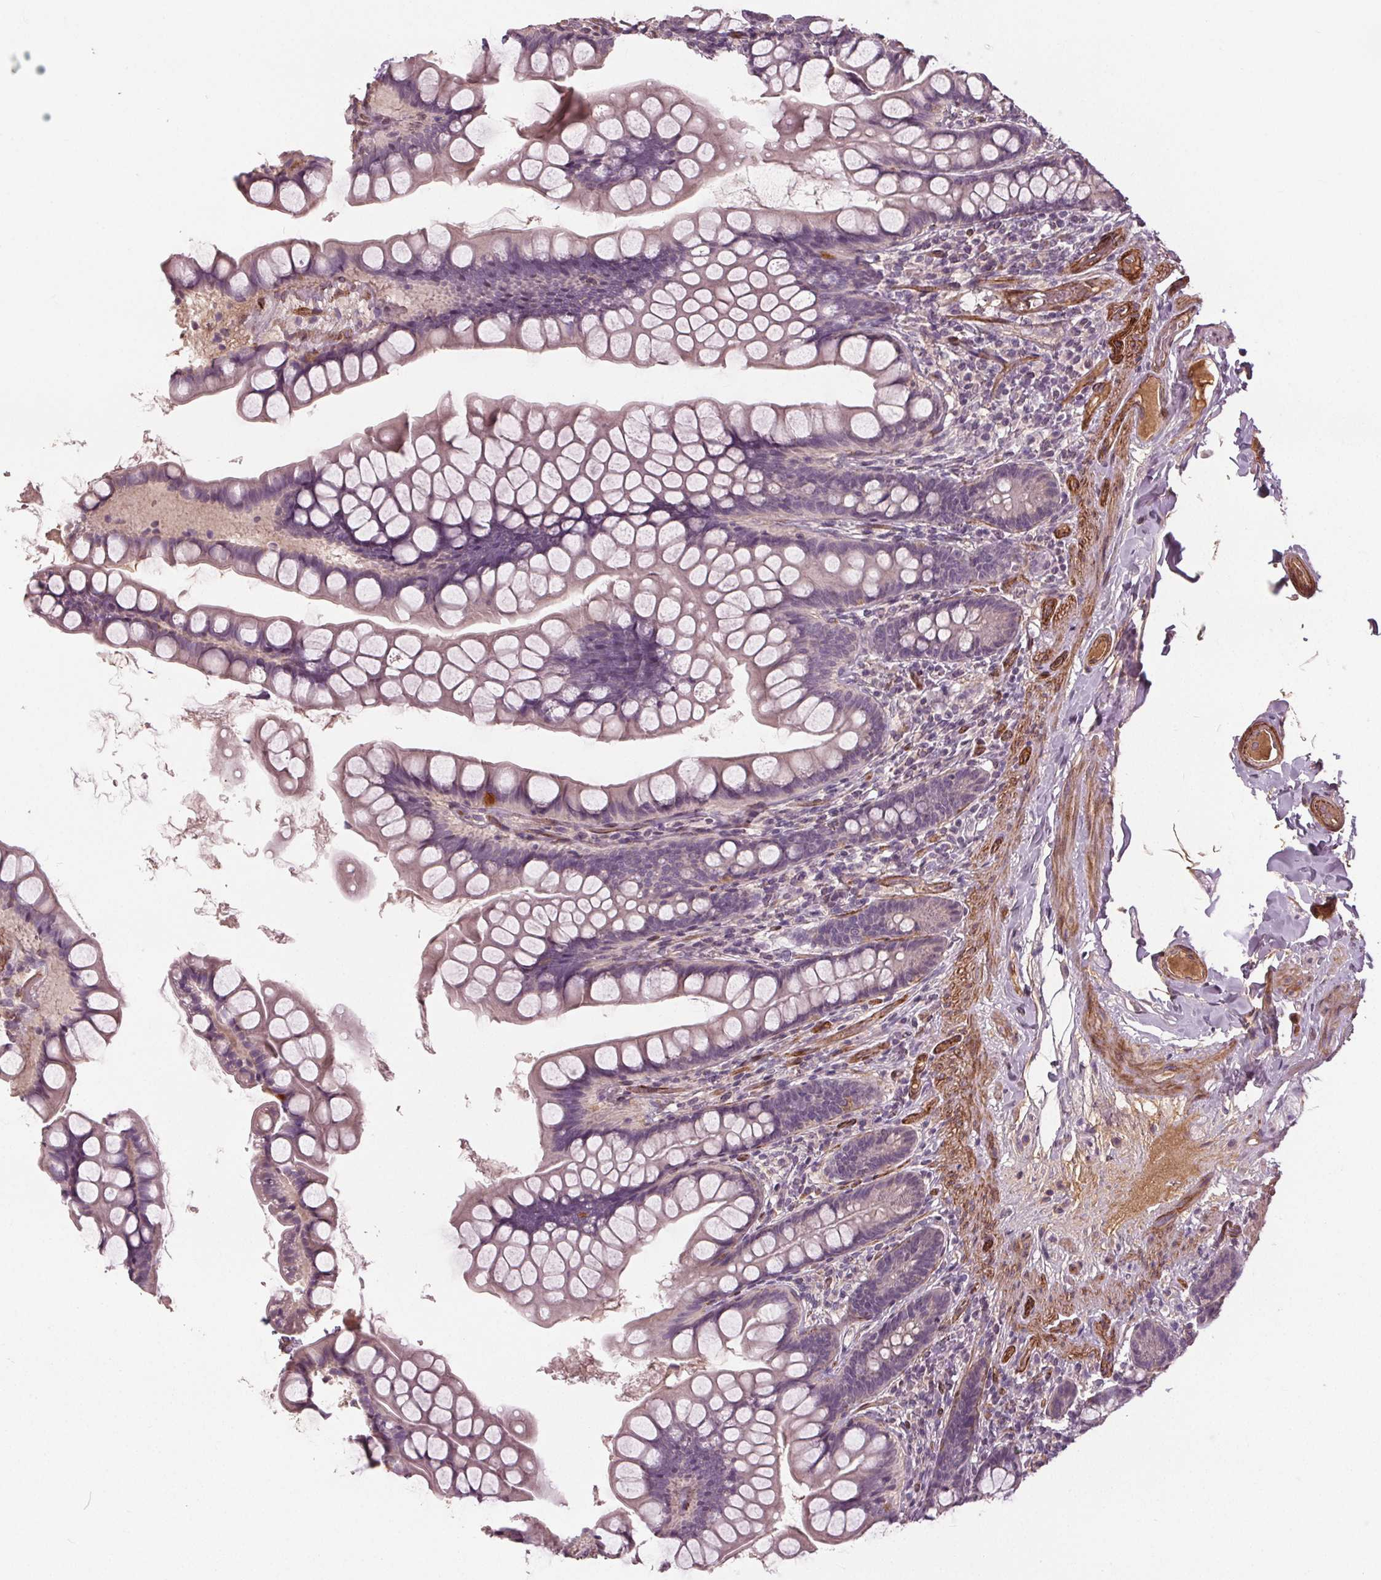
{"staining": {"intensity": "negative", "quantity": "none", "location": "none"}, "tissue": "small intestine", "cell_type": "Glandular cells", "image_type": "normal", "snomed": [{"axis": "morphology", "description": "Normal tissue, NOS"}, {"axis": "topography", "description": "Small intestine"}], "caption": "Immunohistochemical staining of normal small intestine reveals no significant staining in glandular cells. The staining is performed using DAB brown chromogen with nuclei counter-stained in using hematoxylin.", "gene": "PDGFD", "patient": {"sex": "male", "age": 70}}